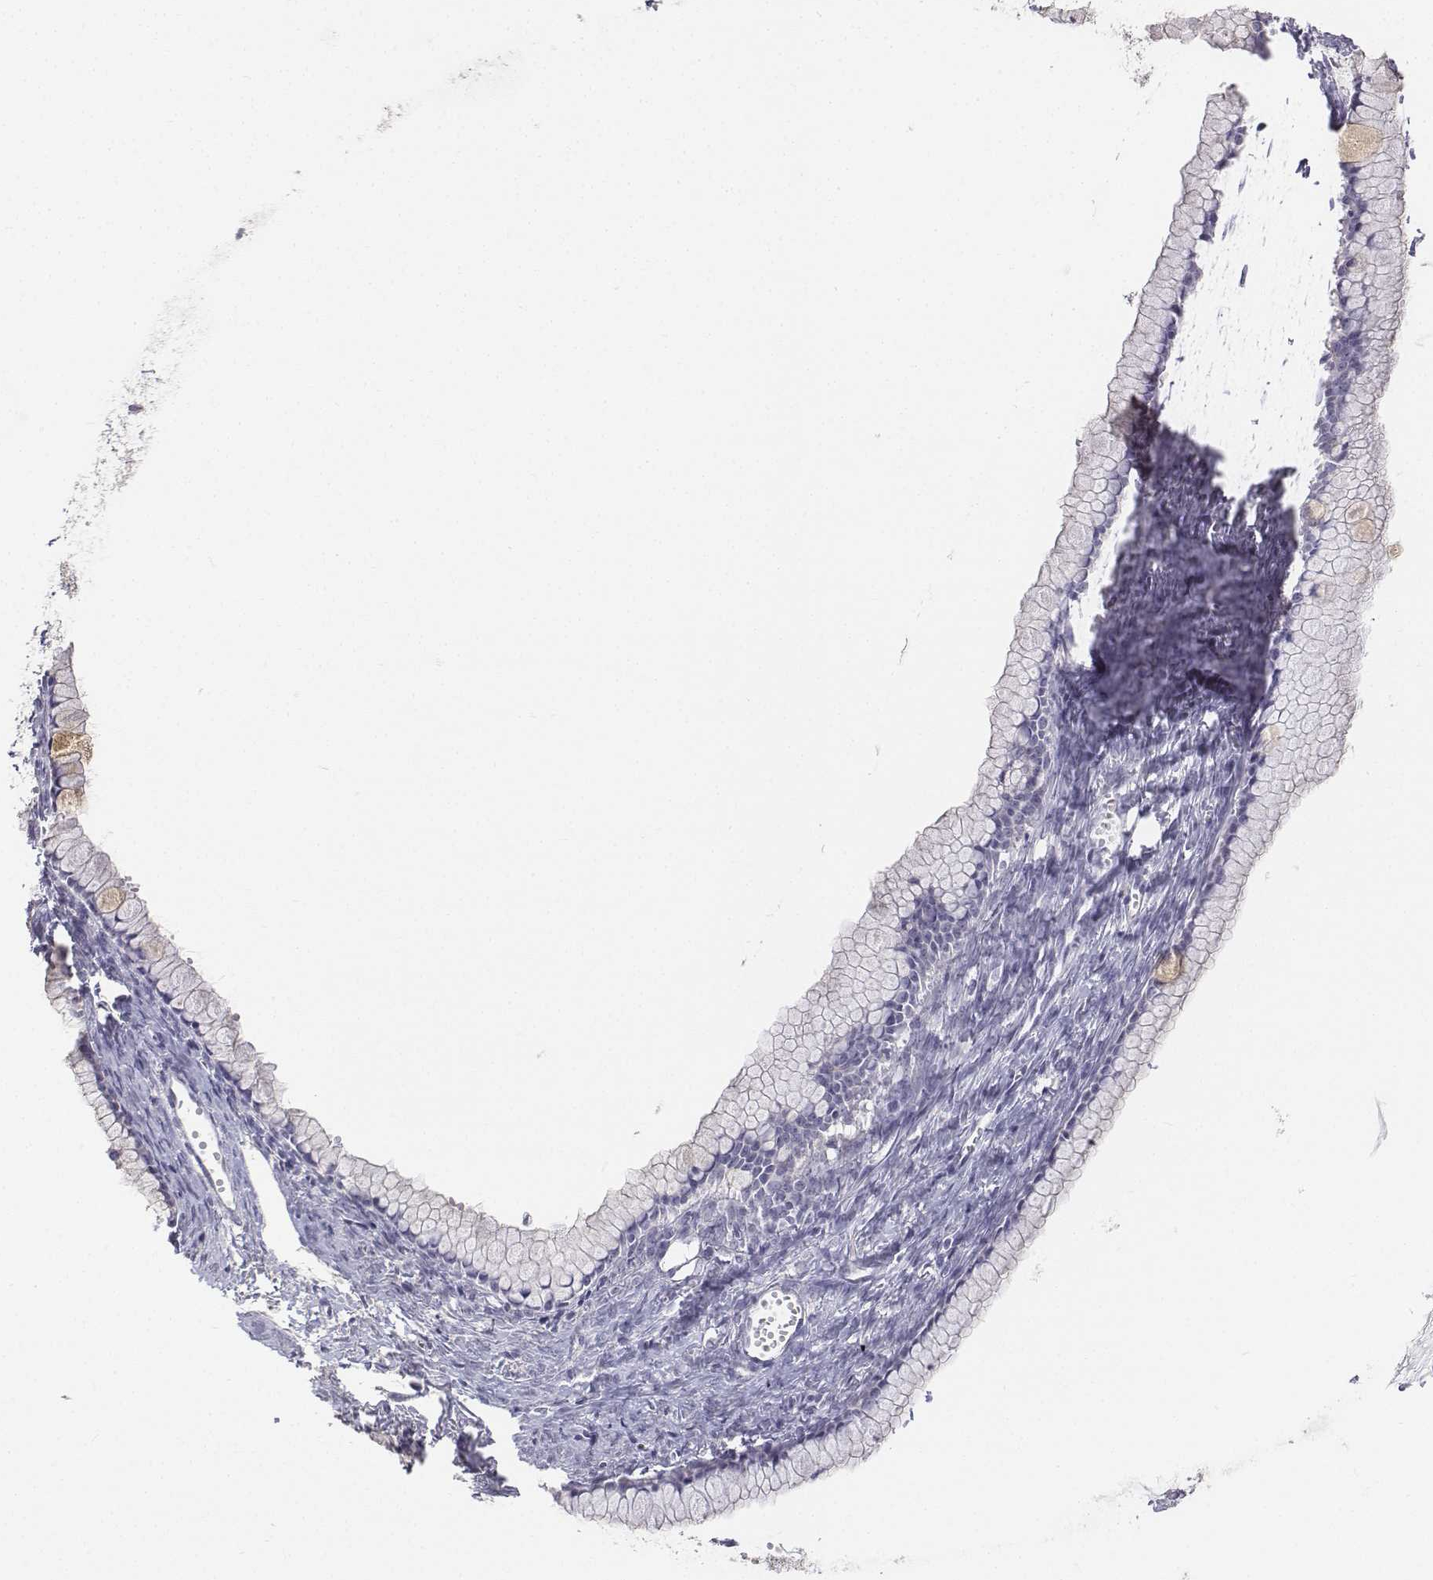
{"staining": {"intensity": "negative", "quantity": "none", "location": "none"}, "tissue": "ovarian cancer", "cell_type": "Tumor cells", "image_type": "cancer", "snomed": [{"axis": "morphology", "description": "Cystadenocarcinoma, mucinous, NOS"}, {"axis": "topography", "description": "Ovary"}], "caption": "Protein analysis of ovarian cancer displays no significant positivity in tumor cells.", "gene": "LGSN", "patient": {"sex": "female", "age": 41}}